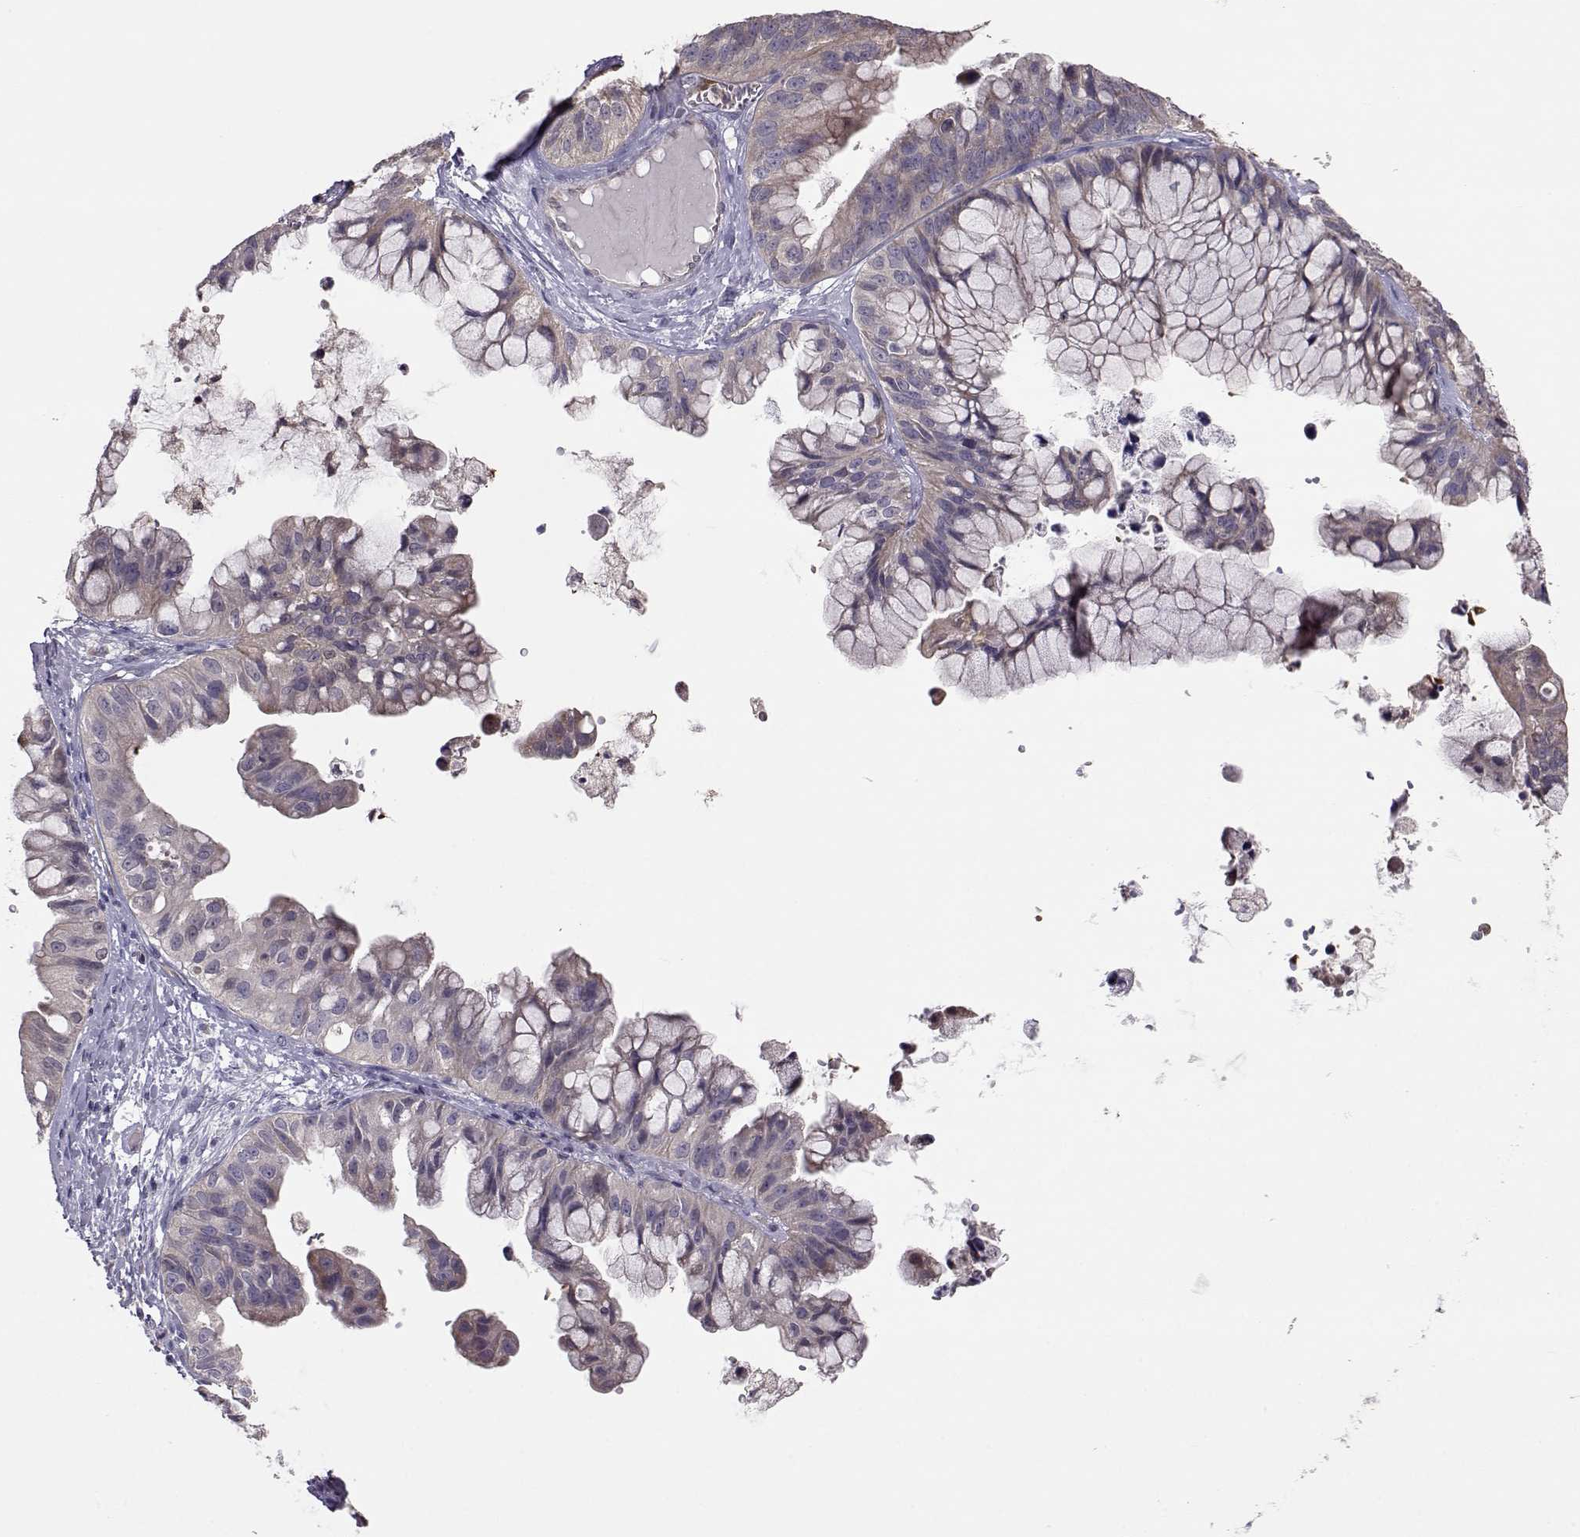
{"staining": {"intensity": "weak", "quantity": "25%-75%", "location": "cytoplasmic/membranous"}, "tissue": "ovarian cancer", "cell_type": "Tumor cells", "image_type": "cancer", "snomed": [{"axis": "morphology", "description": "Cystadenocarcinoma, mucinous, NOS"}, {"axis": "topography", "description": "Ovary"}], "caption": "Brown immunohistochemical staining in ovarian cancer displays weak cytoplasmic/membranous staining in approximately 25%-75% of tumor cells.", "gene": "NCAM2", "patient": {"sex": "female", "age": 76}}